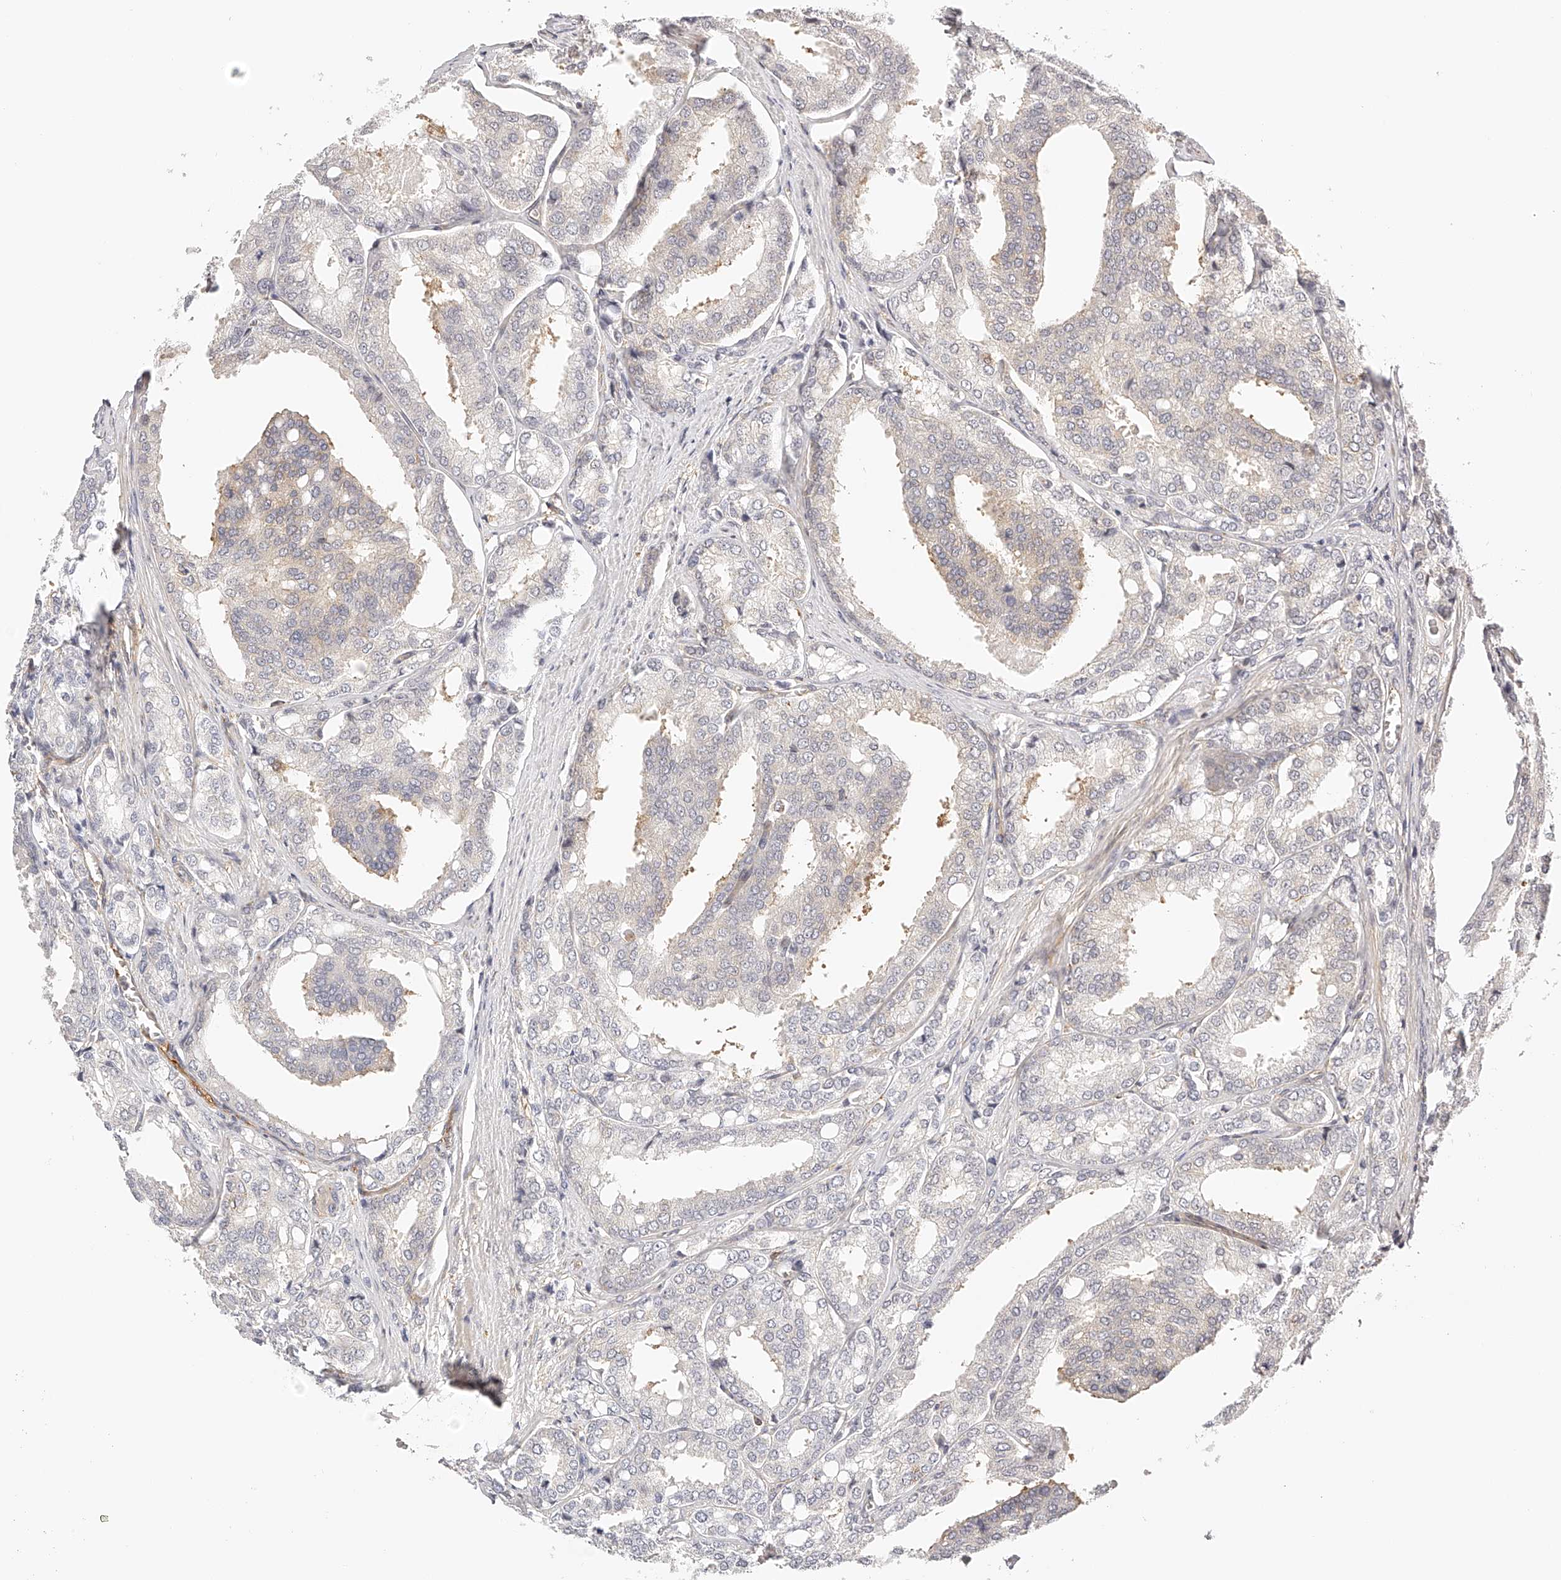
{"staining": {"intensity": "negative", "quantity": "none", "location": "none"}, "tissue": "prostate cancer", "cell_type": "Tumor cells", "image_type": "cancer", "snomed": [{"axis": "morphology", "description": "Adenocarcinoma, High grade"}, {"axis": "topography", "description": "Prostate"}], "caption": "There is no significant expression in tumor cells of prostate cancer (high-grade adenocarcinoma).", "gene": "SYNC", "patient": {"sex": "male", "age": 50}}